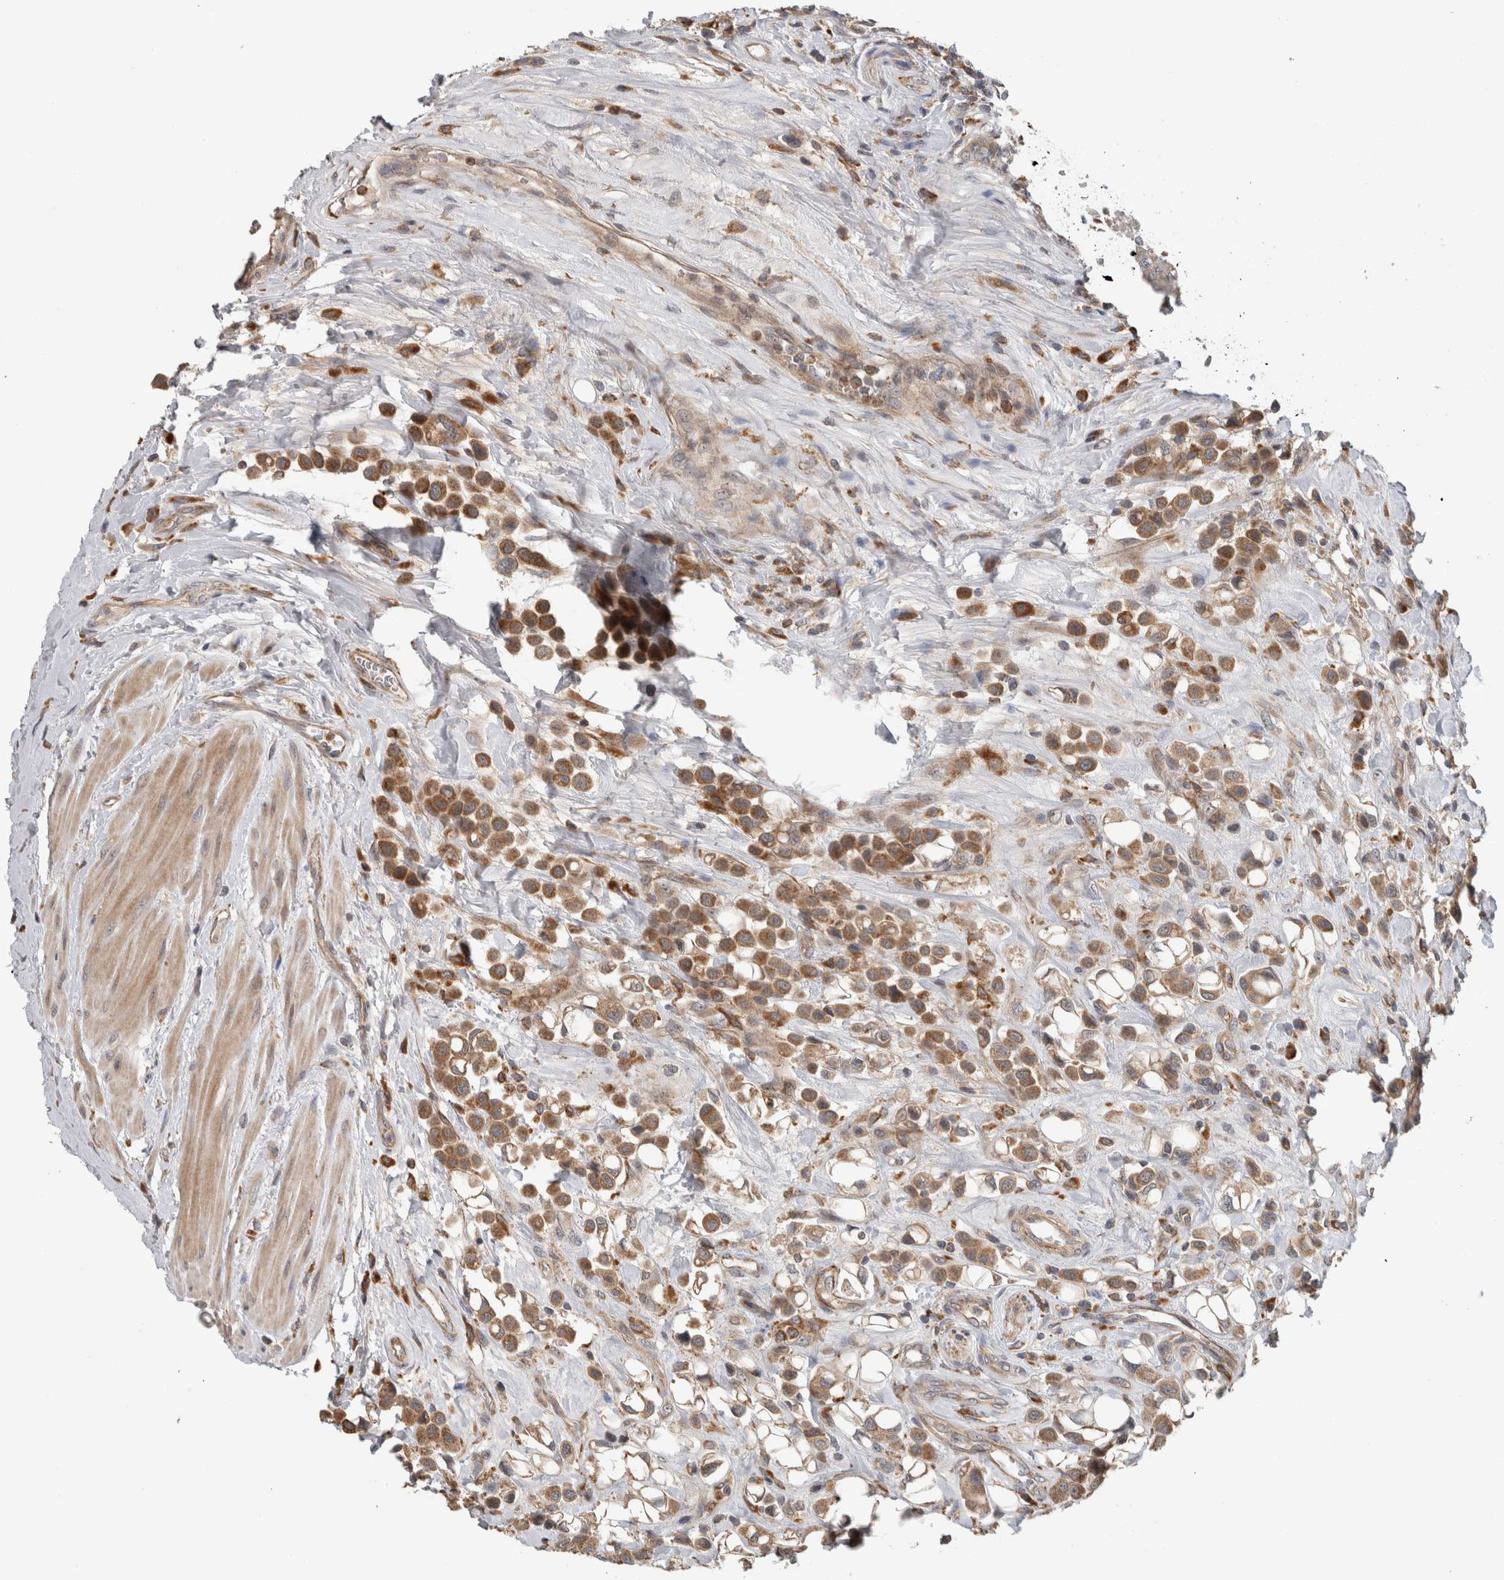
{"staining": {"intensity": "moderate", "quantity": ">75%", "location": "cytoplasmic/membranous"}, "tissue": "urothelial cancer", "cell_type": "Tumor cells", "image_type": "cancer", "snomed": [{"axis": "morphology", "description": "Urothelial carcinoma, High grade"}, {"axis": "topography", "description": "Urinary bladder"}], "caption": "Tumor cells exhibit medium levels of moderate cytoplasmic/membranous positivity in about >75% of cells in human urothelial cancer.", "gene": "ADGRL3", "patient": {"sex": "male", "age": 50}}